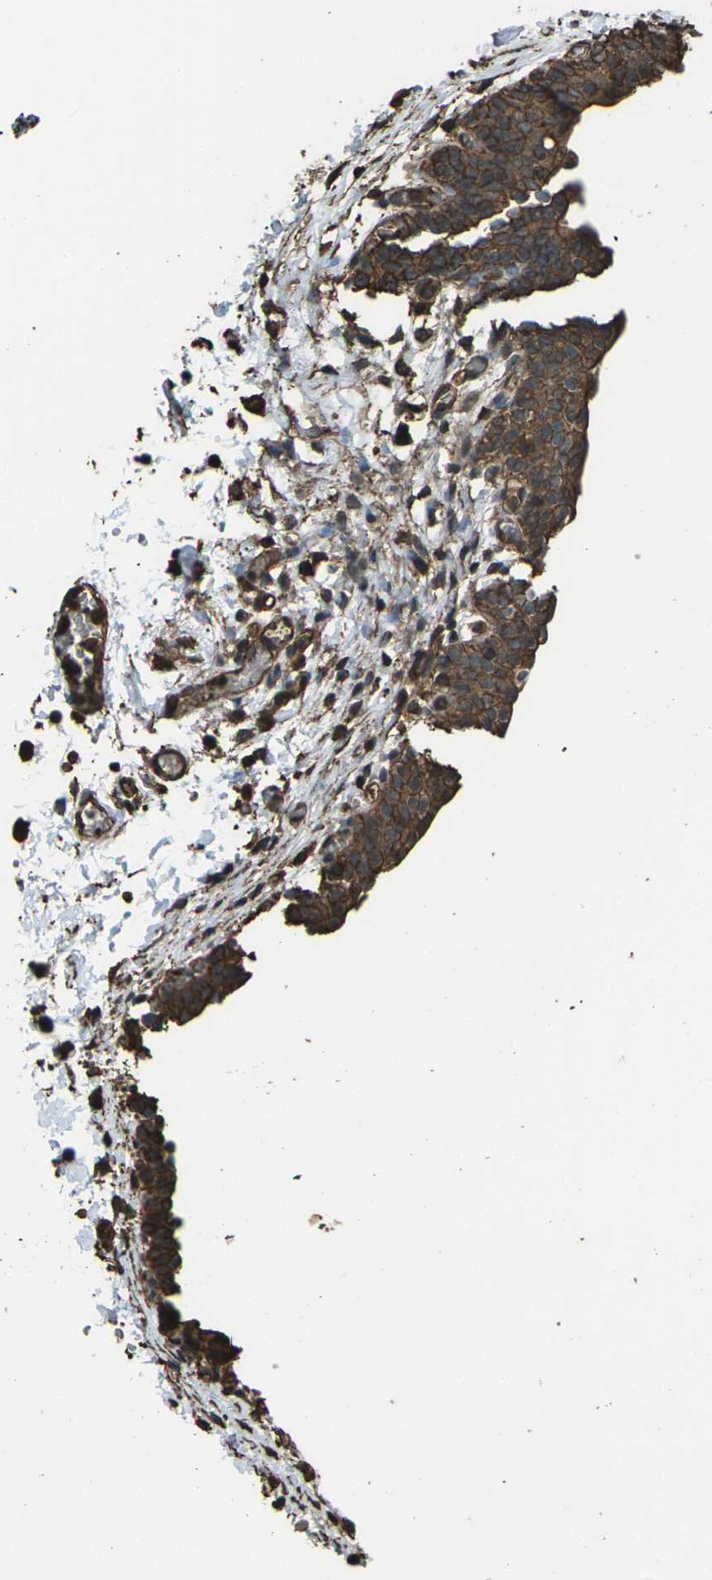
{"staining": {"intensity": "moderate", "quantity": ">75%", "location": "cytoplasmic/membranous"}, "tissue": "urinary bladder", "cell_type": "Urothelial cells", "image_type": "normal", "snomed": [{"axis": "morphology", "description": "Normal tissue, NOS"}, {"axis": "topography", "description": "Urinary bladder"}], "caption": "Immunohistochemical staining of benign urinary bladder shows medium levels of moderate cytoplasmic/membranous positivity in about >75% of urothelial cells.", "gene": "DHPS", "patient": {"sex": "male", "age": 55}}